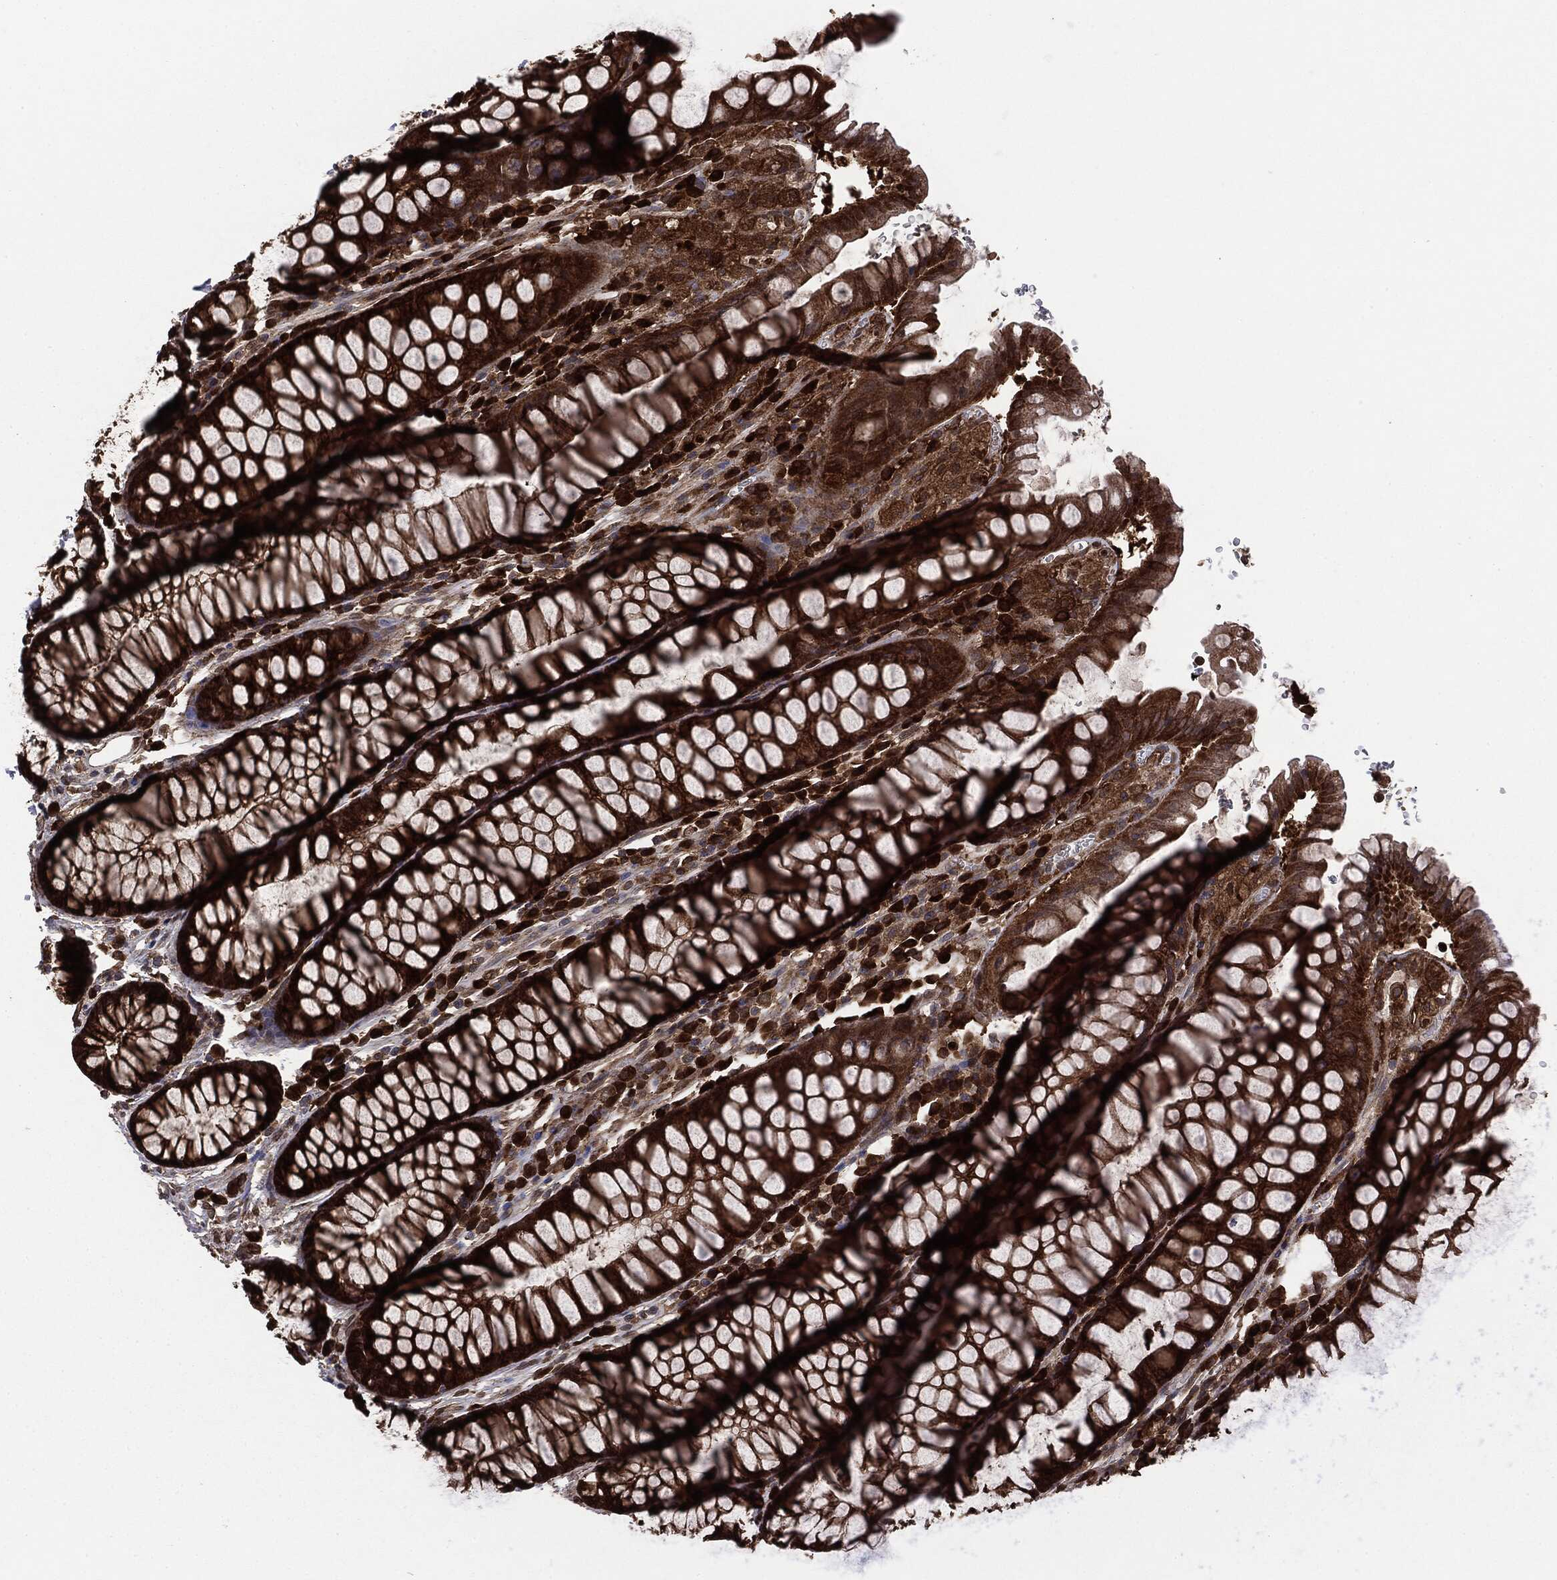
{"staining": {"intensity": "strong", "quantity": ">75%", "location": "cytoplasmic/membranous"}, "tissue": "rectum", "cell_type": "Glandular cells", "image_type": "normal", "snomed": [{"axis": "morphology", "description": "Normal tissue, NOS"}, {"axis": "topography", "description": "Rectum"}], "caption": "Rectum was stained to show a protein in brown. There is high levels of strong cytoplasmic/membranous expression in about >75% of glandular cells. The staining was performed using DAB, with brown indicating positive protein expression. Nuclei are stained blue with hematoxylin.", "gene": "NME1", "patient": {"sex": "female", "age": 68}}